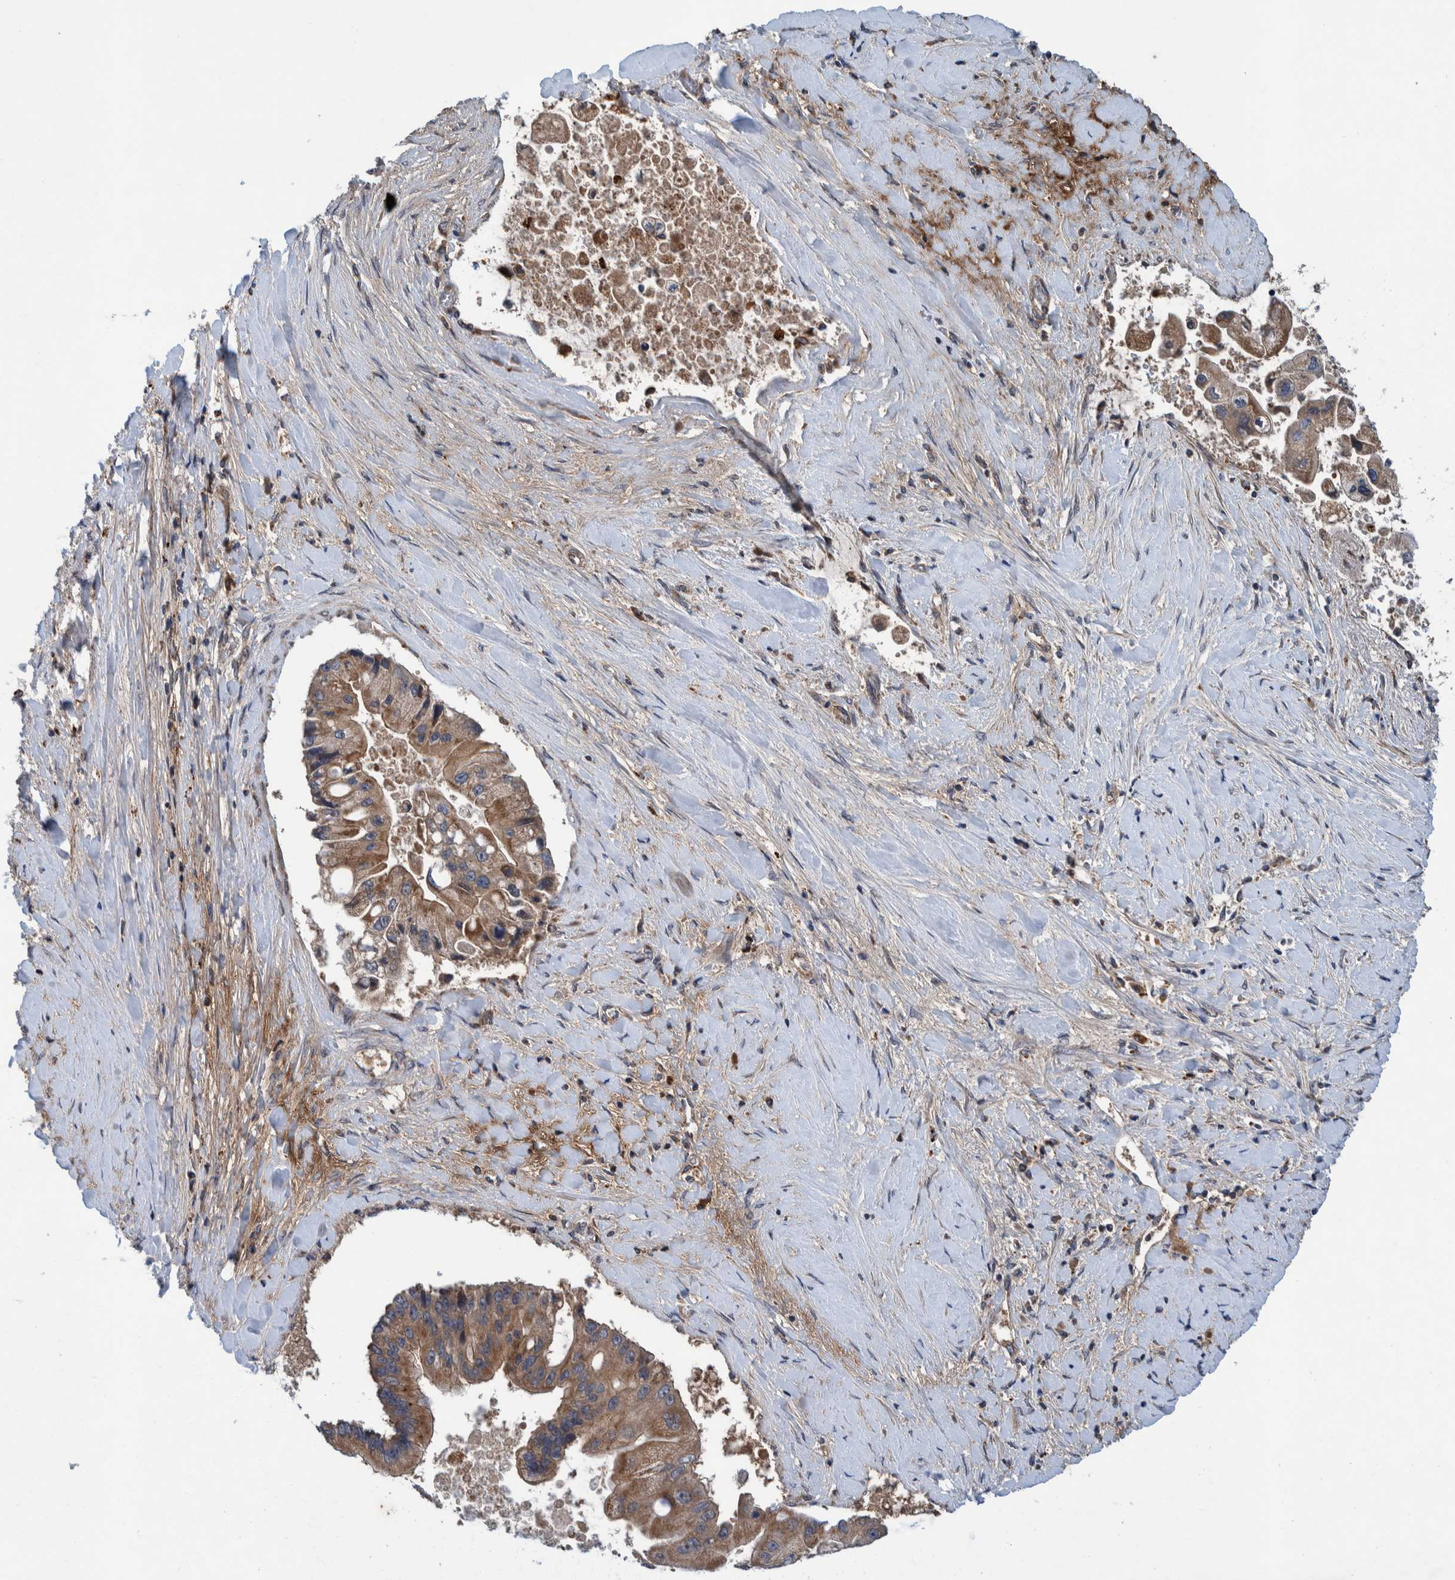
{"staining": {"intensity": "moderate", "quantity": ">75%", "location": "cytoplasmic/membranous"}, "tissue": "liver cancer", "cell_type": "Tumor cells", "image_type": "cancer", "snomed": [{"axis": "morphology", "description": "Cholangiocarcinoma"}, {"axis": "topography", "description": "Liver"}], "caption": "Human liver cholangiocarcinoma stained with a protein marker exhibits moderate staining in tumor cells.", "gene": "ITIH3", "patient": {"sex": "male", "age": 50}}